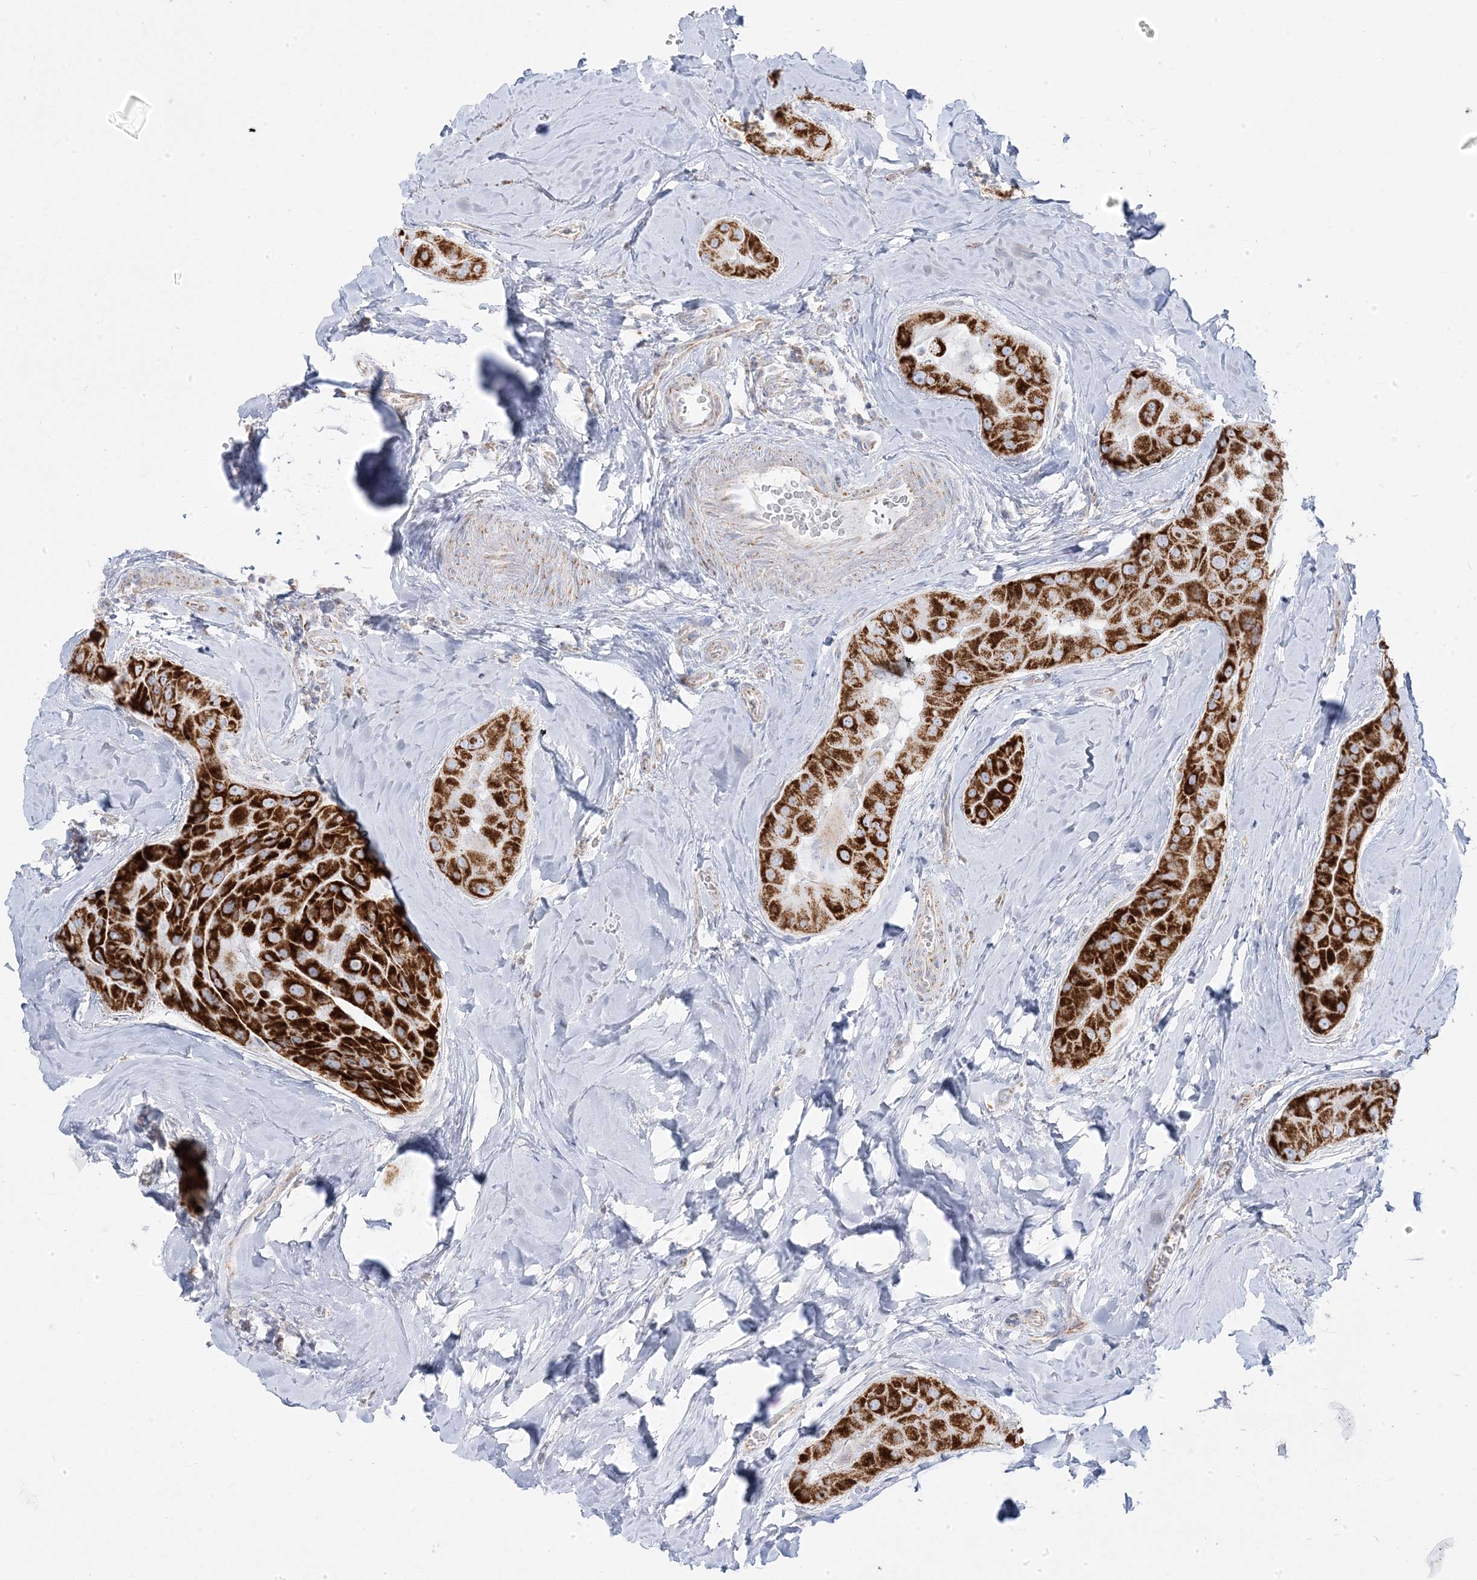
{"staining": {"intensity": "strong", "quantity": ">75%", "location": "cytoplasmic/membranous"}, "tissue": "thyroid cancer", "cell_type": "Tumor cells", "image_type": "cancer", "snomed": [{"axis": "morphology", "description": "Papillary adenocarcinoma, NOS"}, {"axis": "topography", "description": "Thyroid gland"}], "caption": "Human papillary adenocarcinoma (thyroid) stained for a protein (brown) demonstrates strong cytoplasmic/membranous positive positivity in approximately >75% of tumor cells.", "gene": "PCCB", "patient": {"sex": "male", "age": 33}}